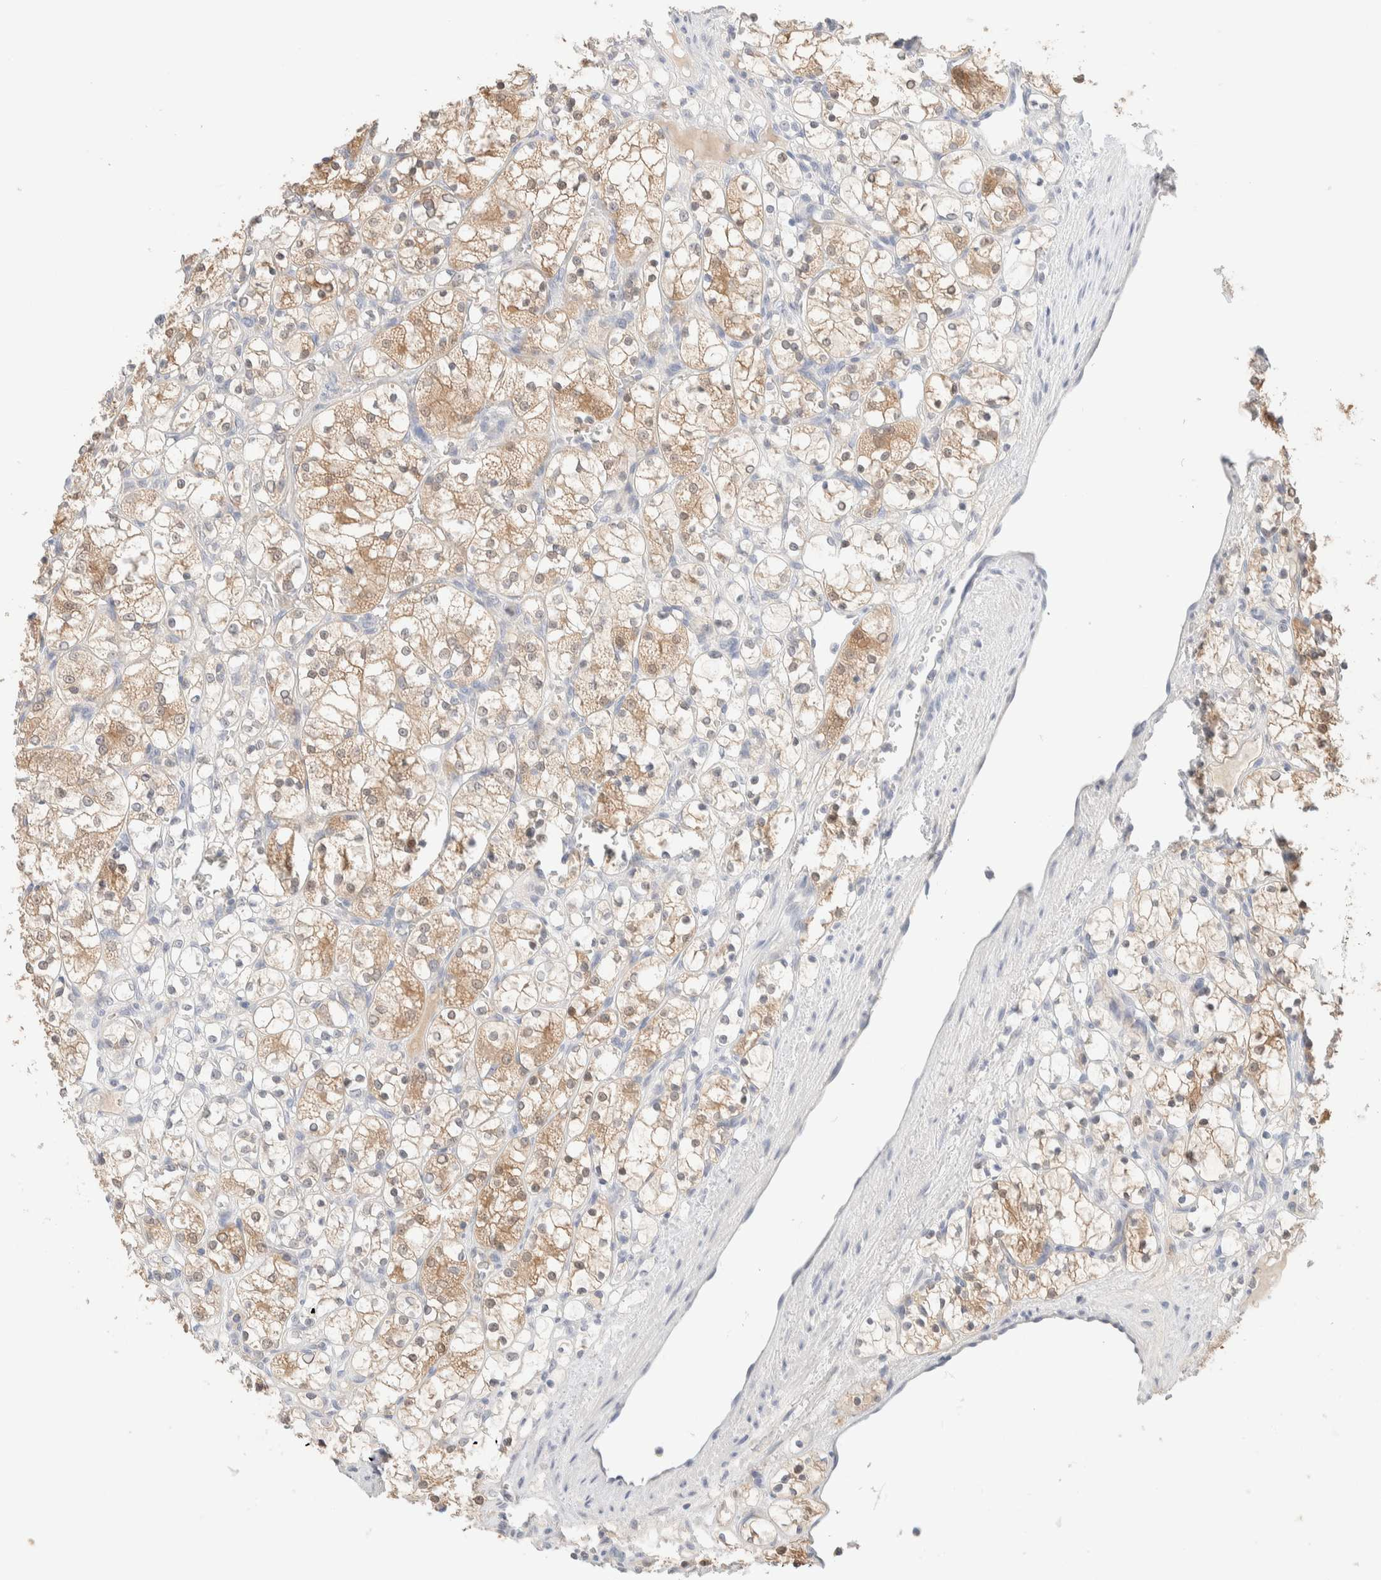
{"staining": {"intensity": "moderate", "quantity": ">75%", "location": "cytoplasmic/membranous"}, "tissue": "renal cancer", "cell_type": "Tumor cells", "image_type": "cancer", "snomed": [{"axis": "morphology", "description": "Adenocarcinoma, NOS"}, {"axis": "topography", "description": "Kidney"}], "caption": "Immunohistochemical staining of renal cancer shows medium levels of moderate cytoplasmic/membranous protein staining in about >75% of tumor cells.", "gene": "RIDA", "patient": {"sex": "female", "age": 69}}